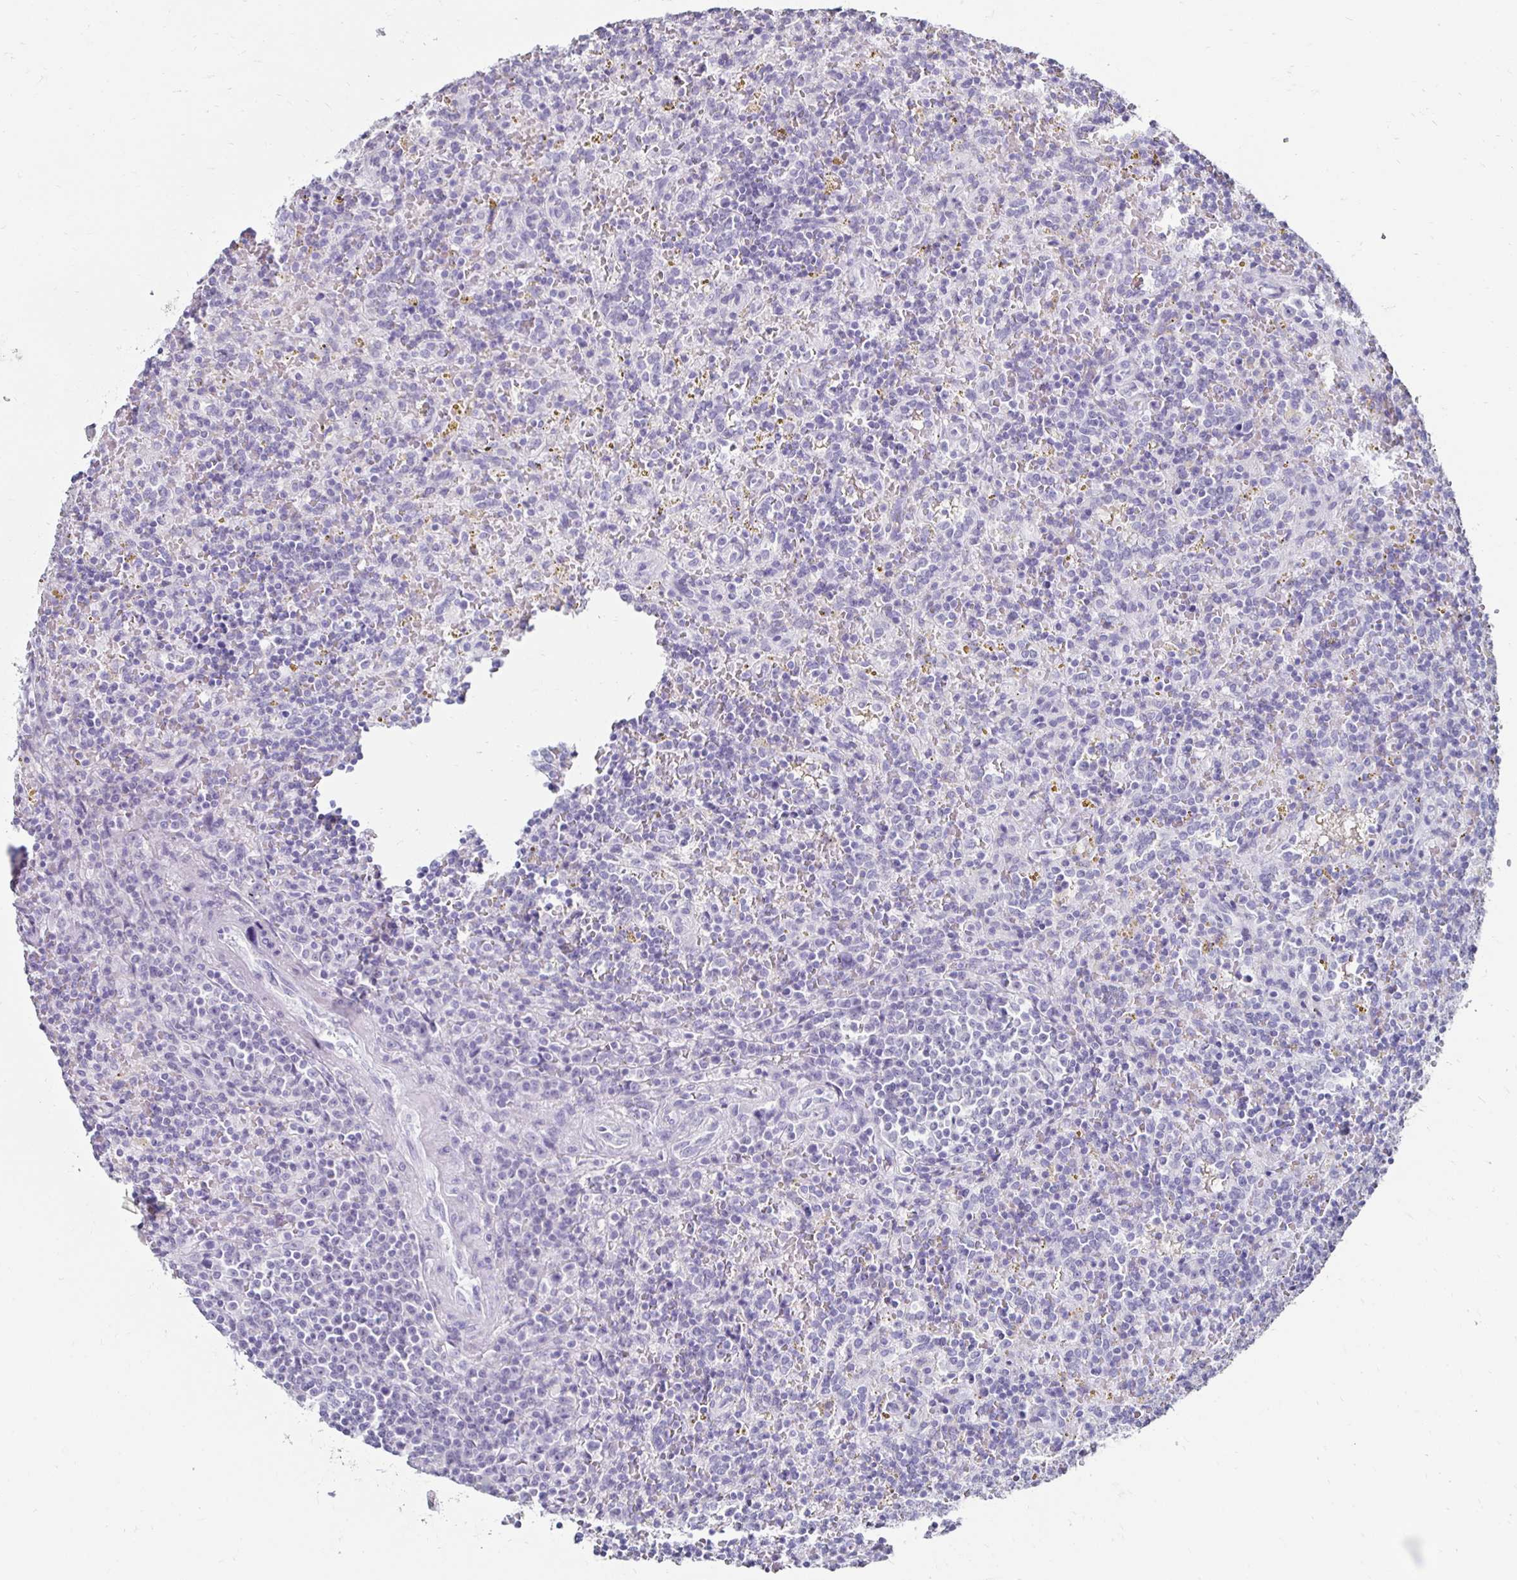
{"staining": {"intensity": "negative", "quantity": "none", "location": "none"}, "tissue": "lymphoma", "cell_type": "Tumor cells", "image_type": "cancer", "snomed": [{"axis": "morphology", "description": "Malignant lymphoma, non-Hodgkin's type, Low grade"}, {"axis": "topography", "description": "Spleen"}], "caption": "IHC of human low-grade malignant lymphoma, non-Hodgkin's type displays no staining in tumor cells.", "gene": "TOMM34", "patient": {"sex": "male", "age": 67}}